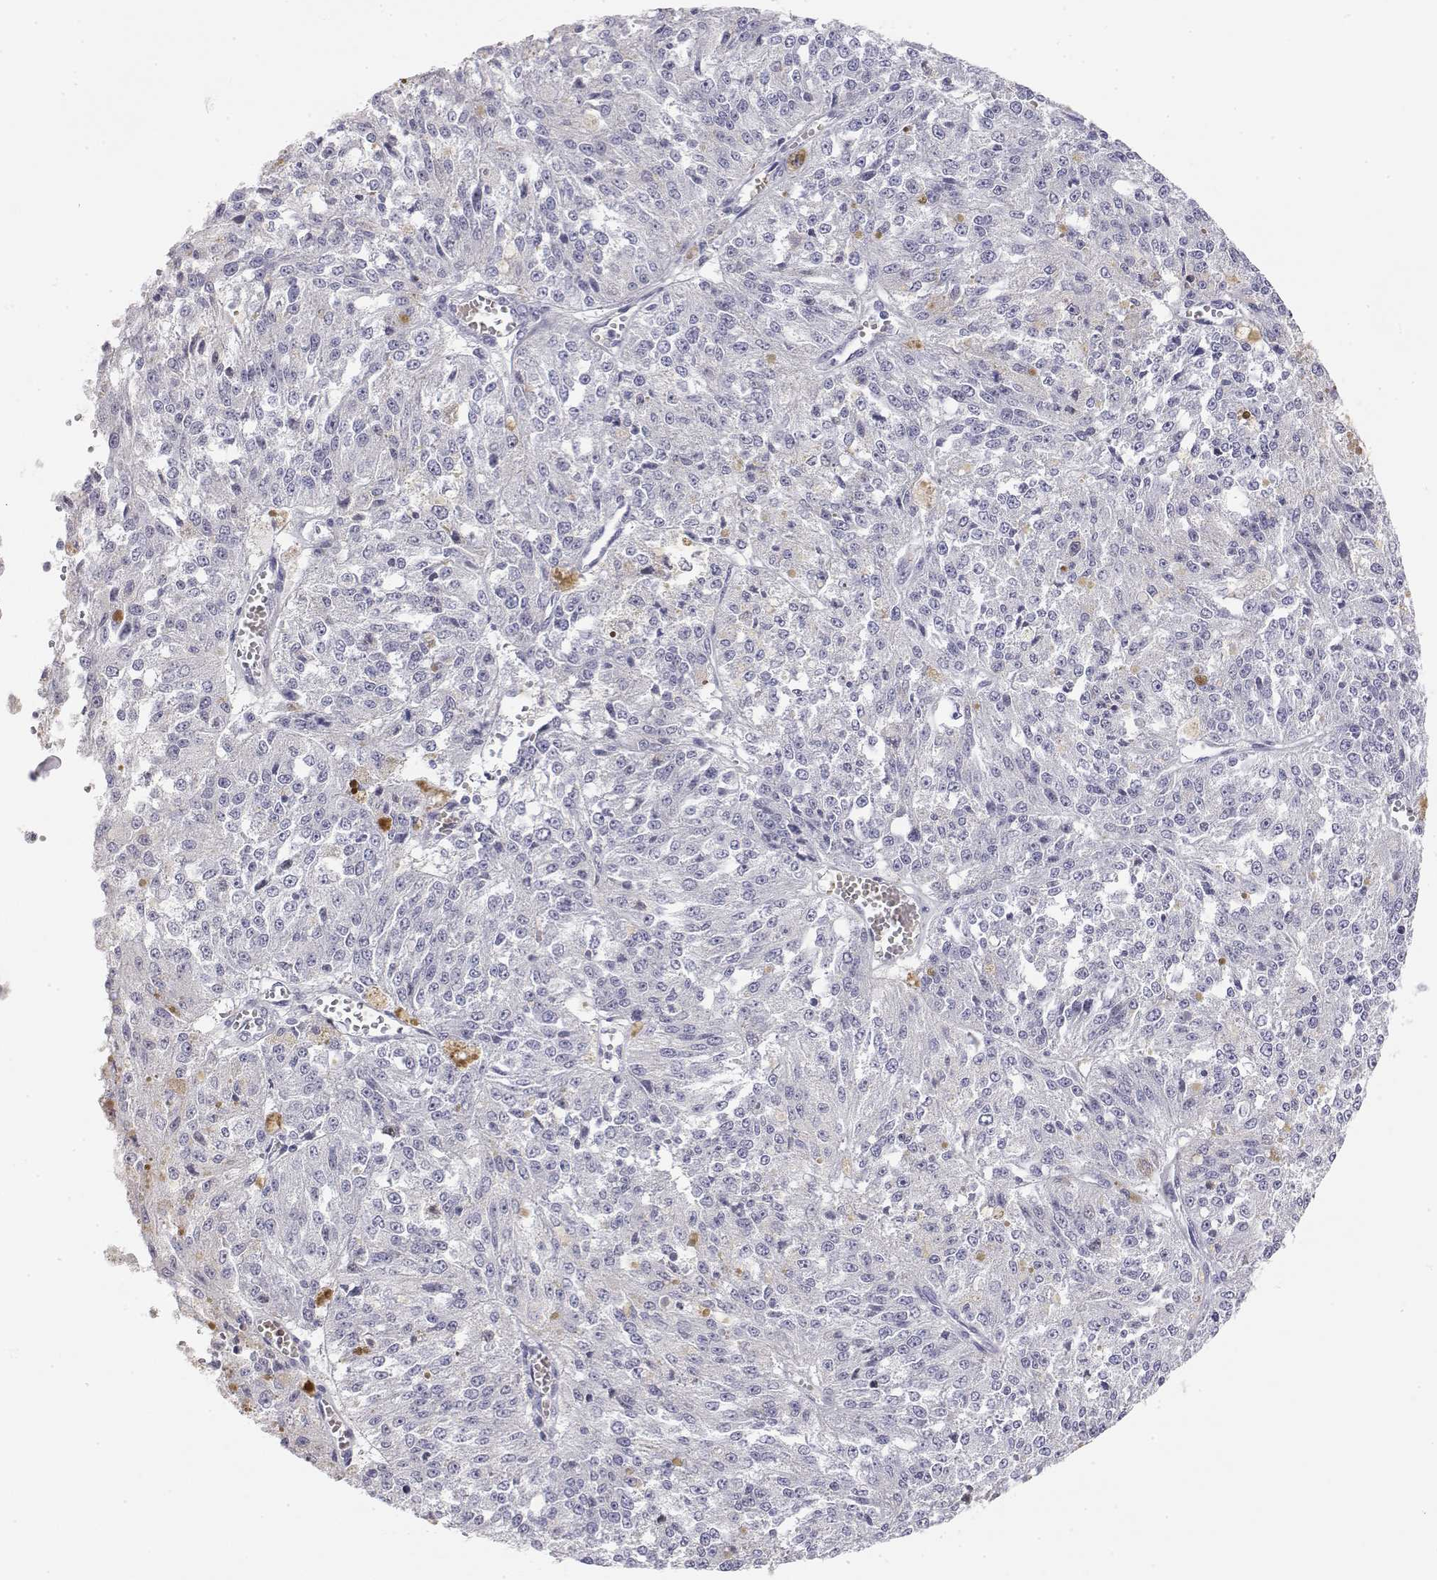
{"staining": {"intensity": "negative", "quantity": "none", "location": "none"}, "tissue": "melanoma", "cell_type": "Tumor cells", "image_type": "cancer", "snomed": [{"axis": "morphology", "description": "Malignant melanoma, Metastatic site"}, {"axis": "topography", "description": "Lymph node"}], "caption": "Immunohistochemistry of human malignant melanoma (metastatic site) shows no expression in tumor cells.", "gene": "MISP", "patient": {"sex": "female", "age": 64}}